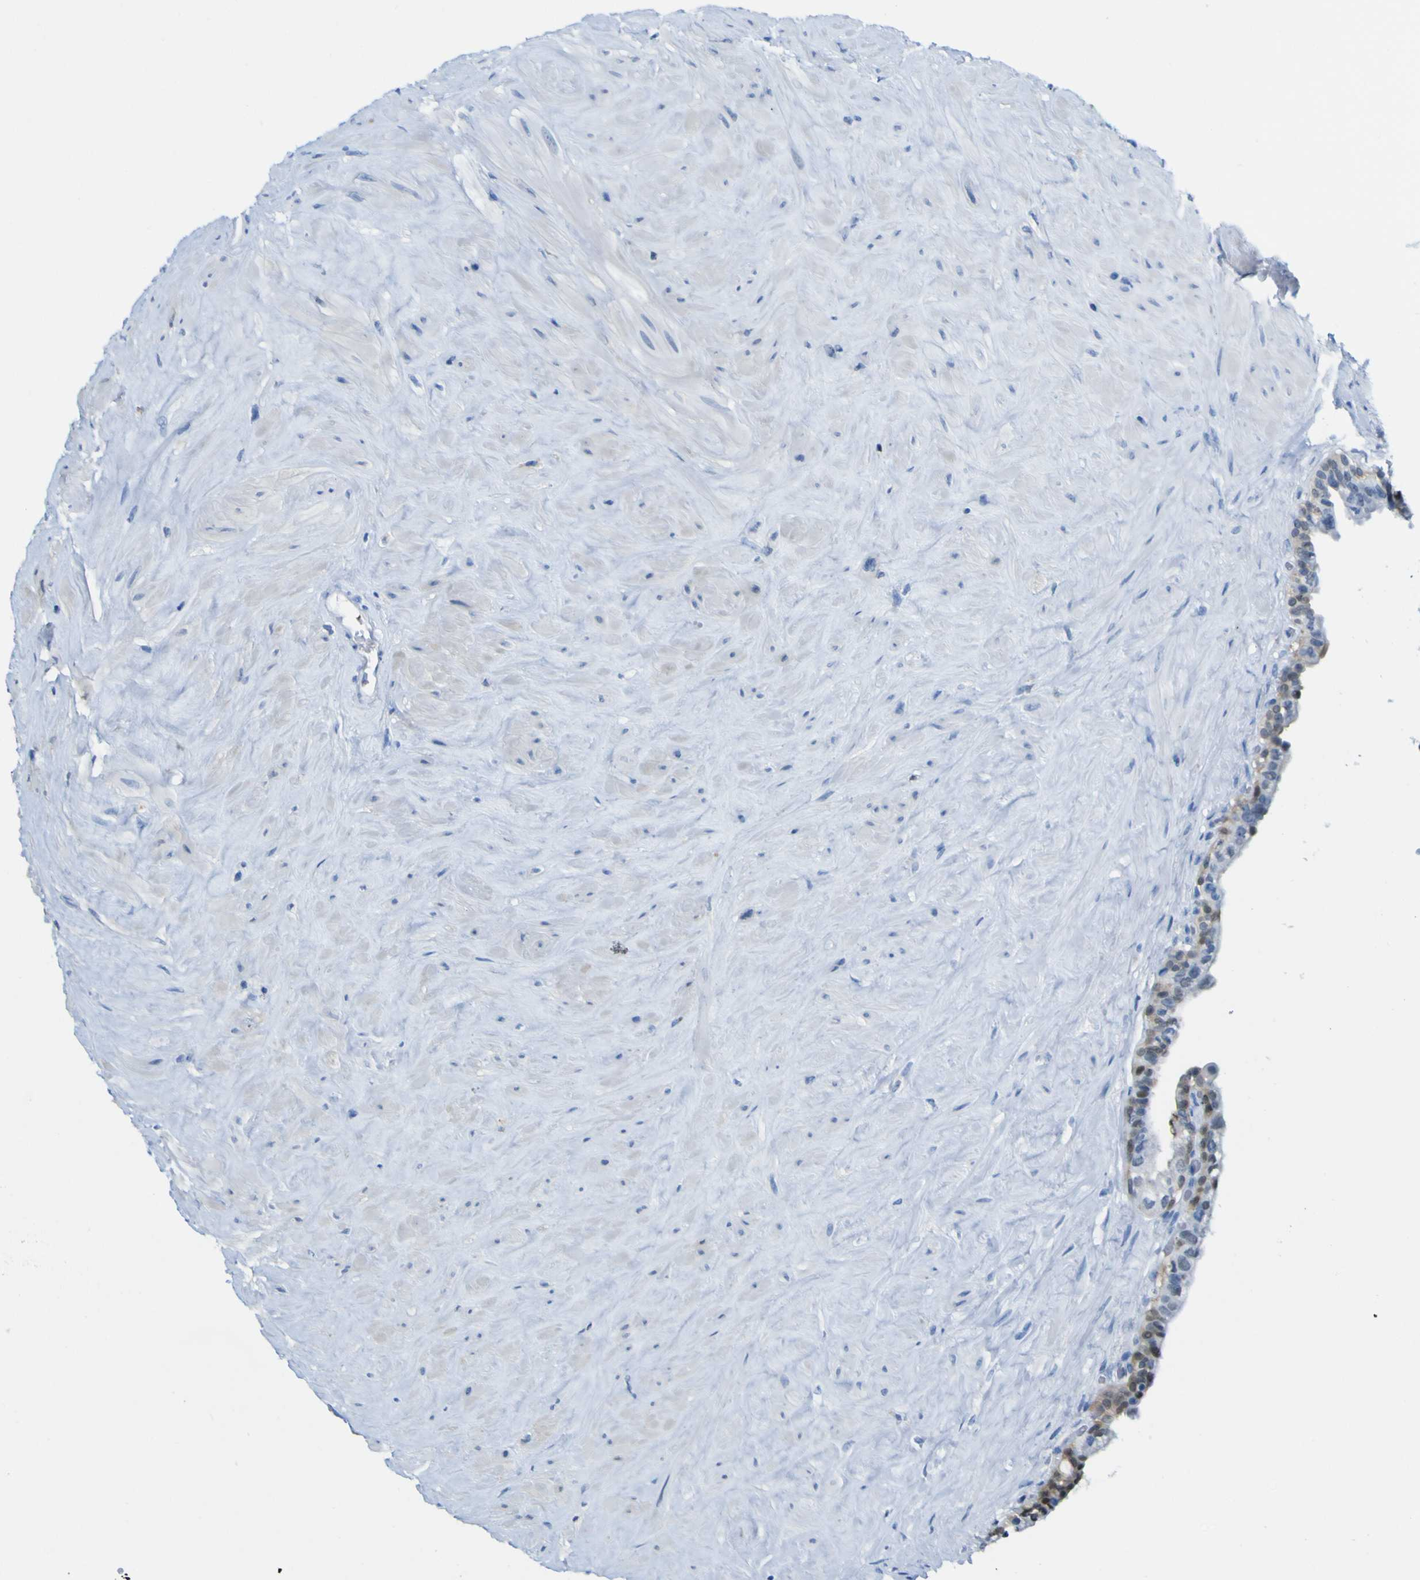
{"staining": {"intensity": "moderate", "quantity": "<25%", "location": "cytoplasmic/membranous"}, "tissue": "seminal vesicle", "cell_type": "Glandular cells", "image_type": "normal", "snomed": [{"axis": "morphology", "description": "Normal tissue, NOS"}, {"axis": "topography", "description": "Seminal veicle"}], "caption": "Brown immunohistochemical staining in normal seminal vesicle shows moderate cytoplasmic/membranous positivity in approximately <25% of glandular cells. Using DAB (3,3'-diaminobenzidine) (brown) and hematoxylin (blue) stains, captured at high magnification using brightfield microscopy.", "gene": "ABHD3", "patient": {"sex": "male", "age": 63}}